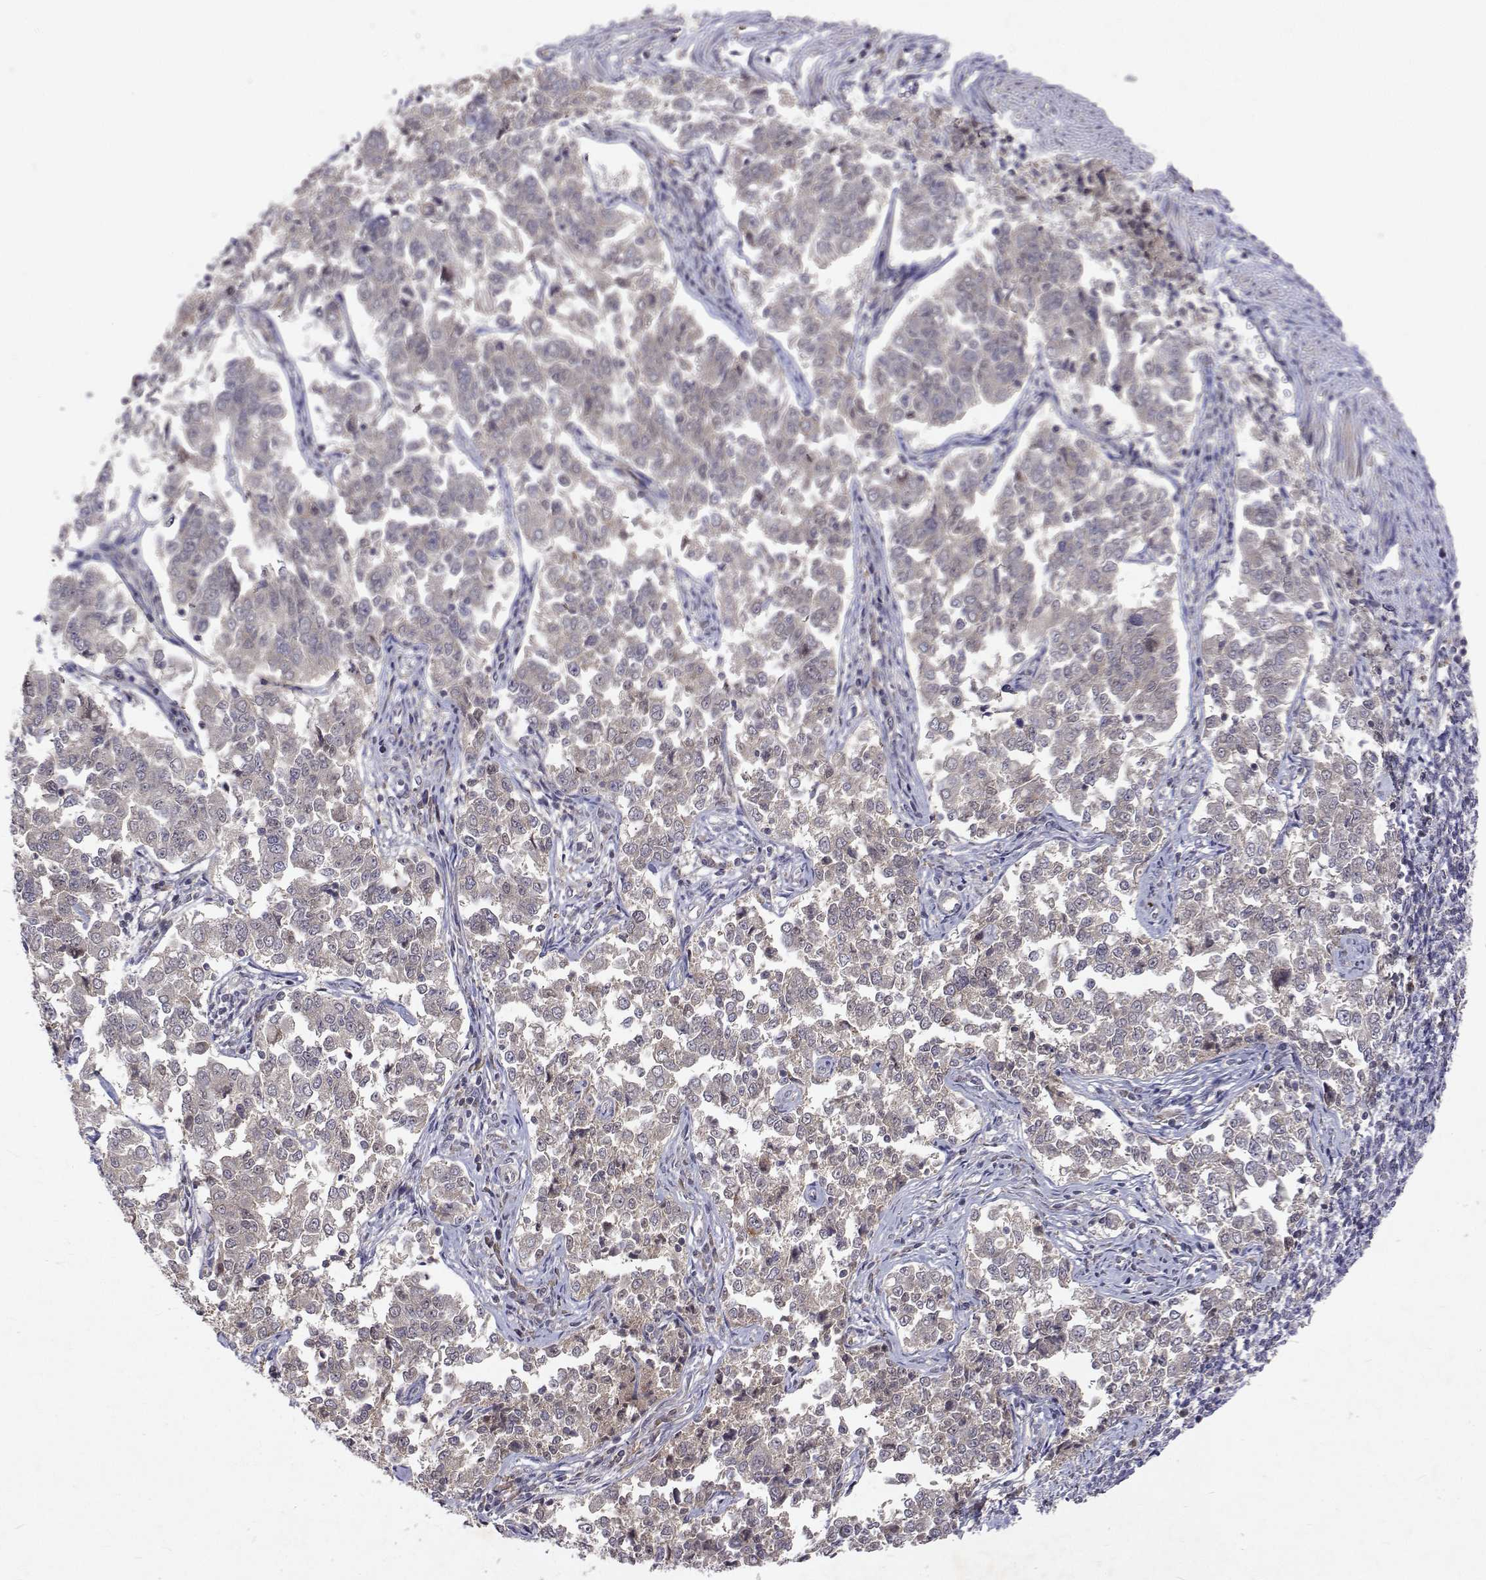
{"staining": {"intensity": "weak", "quantity": "25%-75%", "location": "cytoplasmic/membranous"}, "tissue": "endometrial cancer", "cell_type": "Tumor cells", "image_type": "cancer", "snomed": [{"axis": "morphology", "description": "Adenocarcinoma, NOS"}, {"axis": "topography", "description": "Endometrium"}], "caption": "Tumor cells exhibit weak cytoplasmic/membranous positivity in about 25%-75% of cells in adenocarcinoma (endometrial).", "gene": "ALKBH8", "patient": {"sex": "female", "age": 43}}